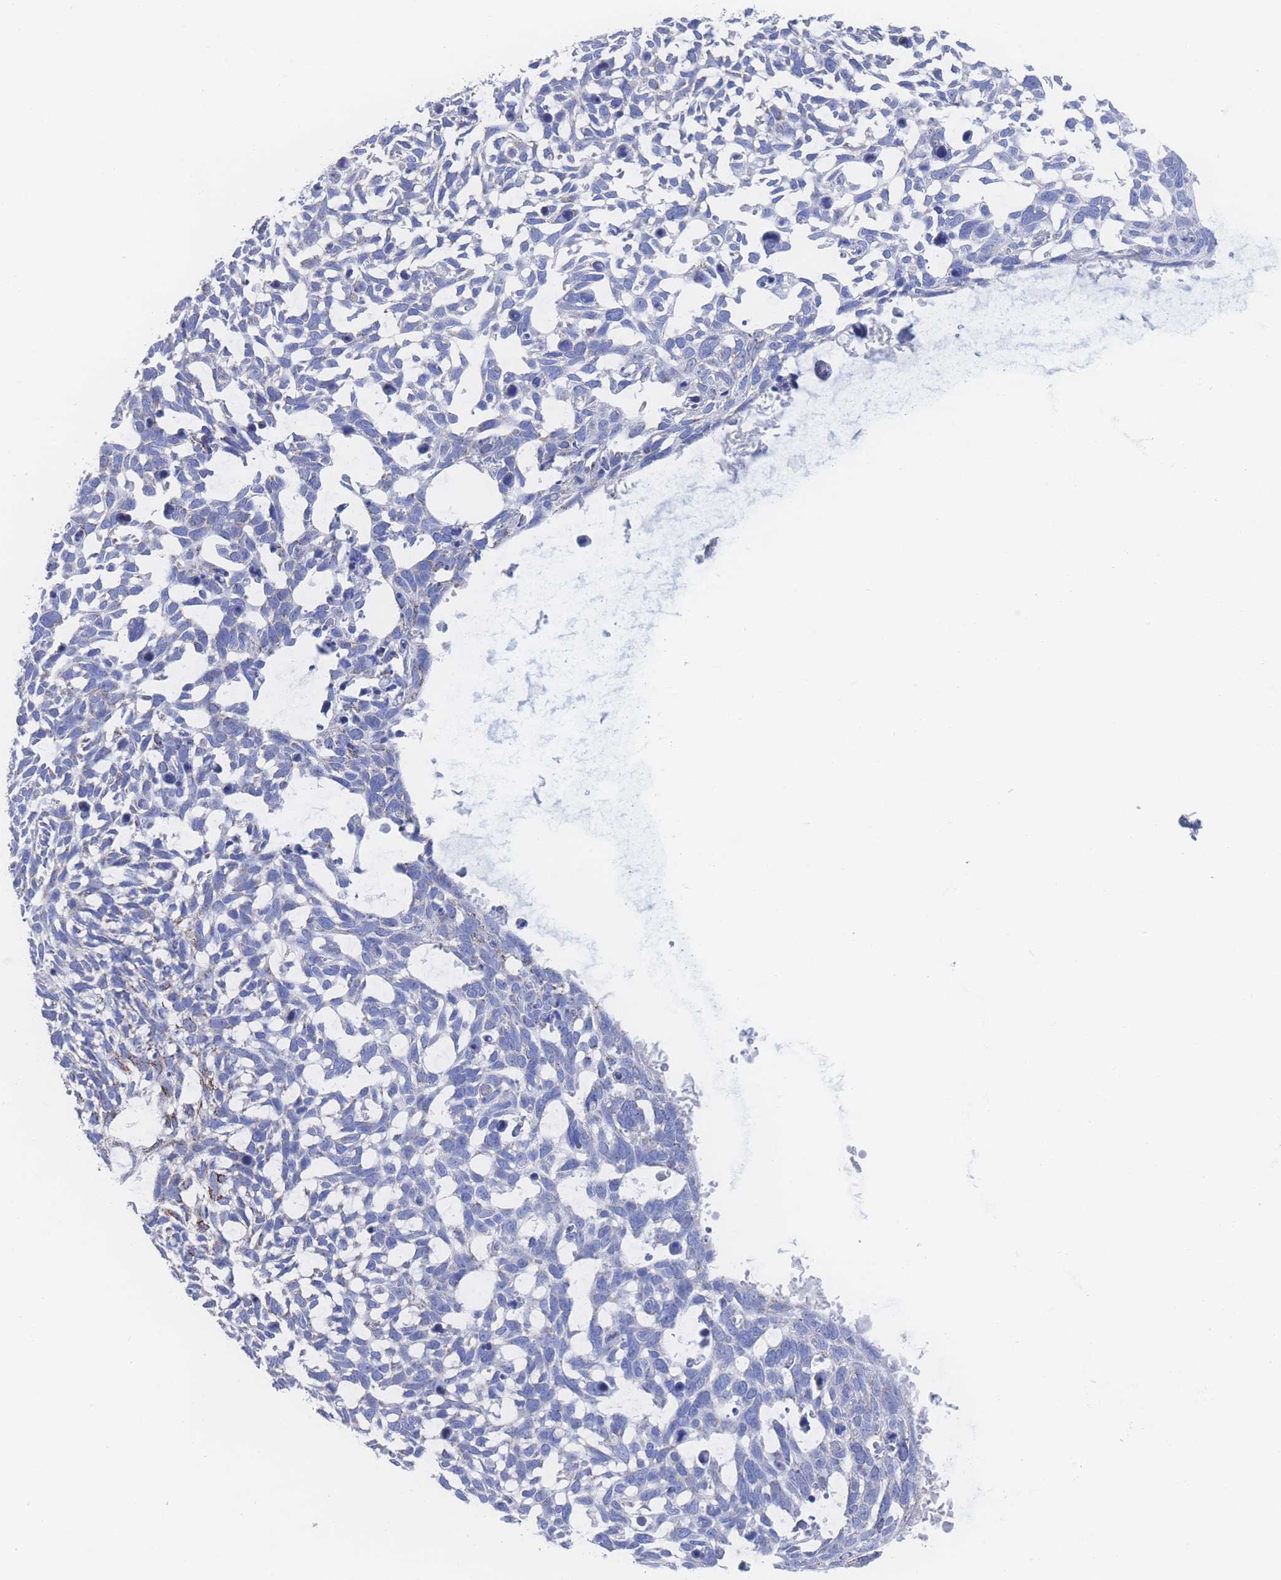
{"staining": {"intensity": "negative", "quantity": "none", "location": "none"}, "tissue": "skin cancer", "cell_type": "Tumor cells", "image_type": "cancer", "snomed": [{"axis": "morphology", "description": "Basal cell carcinoma"}, {"axis": "topography", "description": "Skin"}], "caption": "Immunohistochemical staining of human skin cancer demonstrates no significant expression in tumor cells.", "gene": "SNPH", "patient": {"sex": "male", "age": 88}}